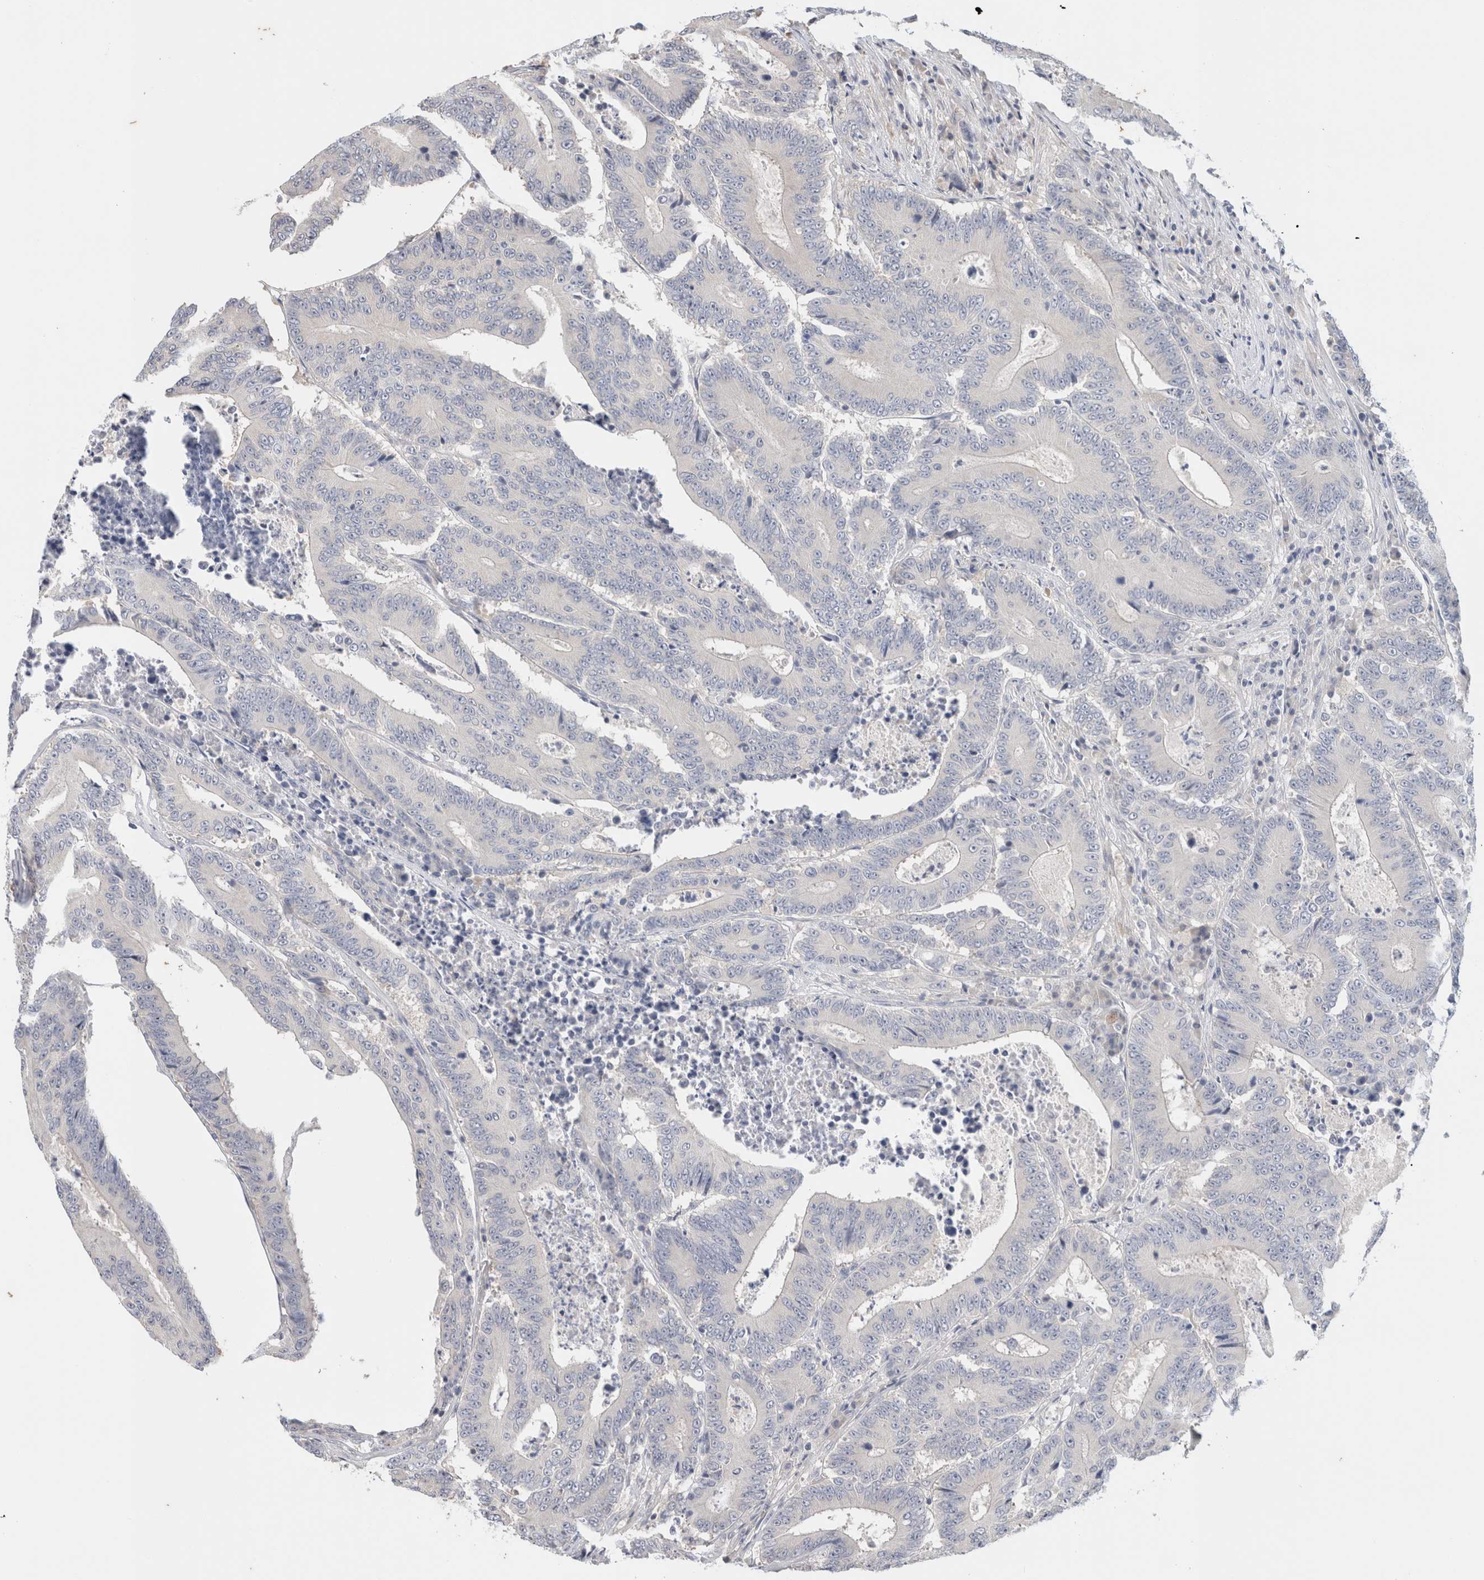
{"staining": {"intensity": "negative", "quantity": "none", "location": "none"}, "tissue": "colorectal cancer", "cell_type": "Tumor cells", "image_type": "cancer", "snomed": [{"axis": "morphology", "description": "Adenocarcinoma, NOS"}, {"axis": "topography", "description": "Colon"}], "caption": "Tumor cells are negative for brown protein staining in colorectal cancer (adenocarcinoma).", "gene": "SPRTN", "patient": {"sex": "male", "age": 83}}